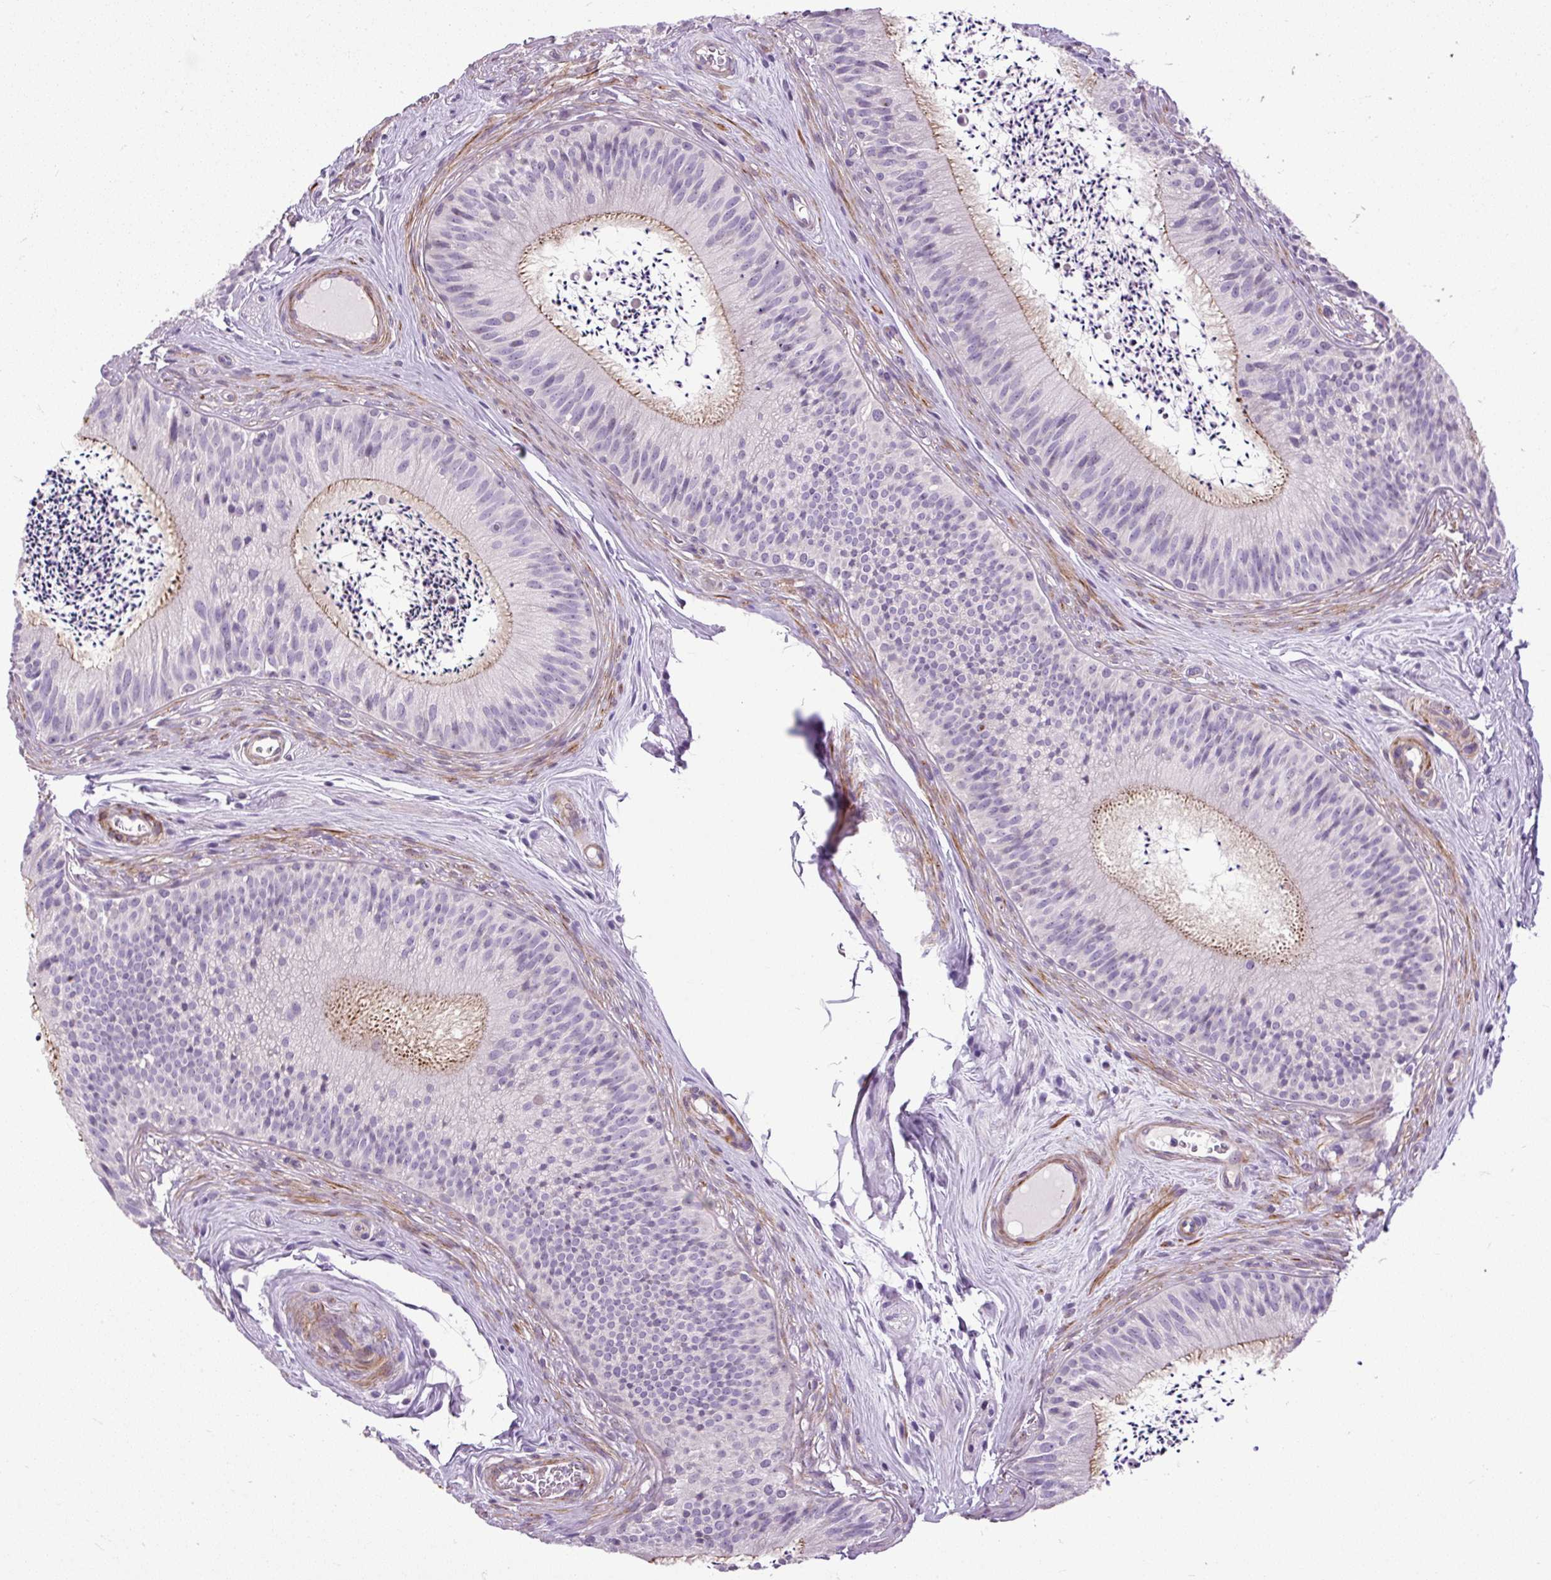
{"staining": {"intensity": "moderate", "quantity": "<25%", "location": "cytoplasmic/membranous"}, "tissue": "epididymis", "cell_type": "Glandular cells", "image_type": "normal", "snomed": [{"axis": "morphology", "description": "Normal tissue, NOS"}, {"axis": "topography", "description": "Epididymis"}], "caption": "Epididymis was stained to show a protein in brown. There is low levels of moderate cytoplasmic/membranous staining in about <25% of glandular cells. (Stains: DAB in brown, nuclei in blue, Microscopy: brightfield microscopy at high magnification).", "gene": "ZNF197", "patient": {"sex": "male", "age": 24}}